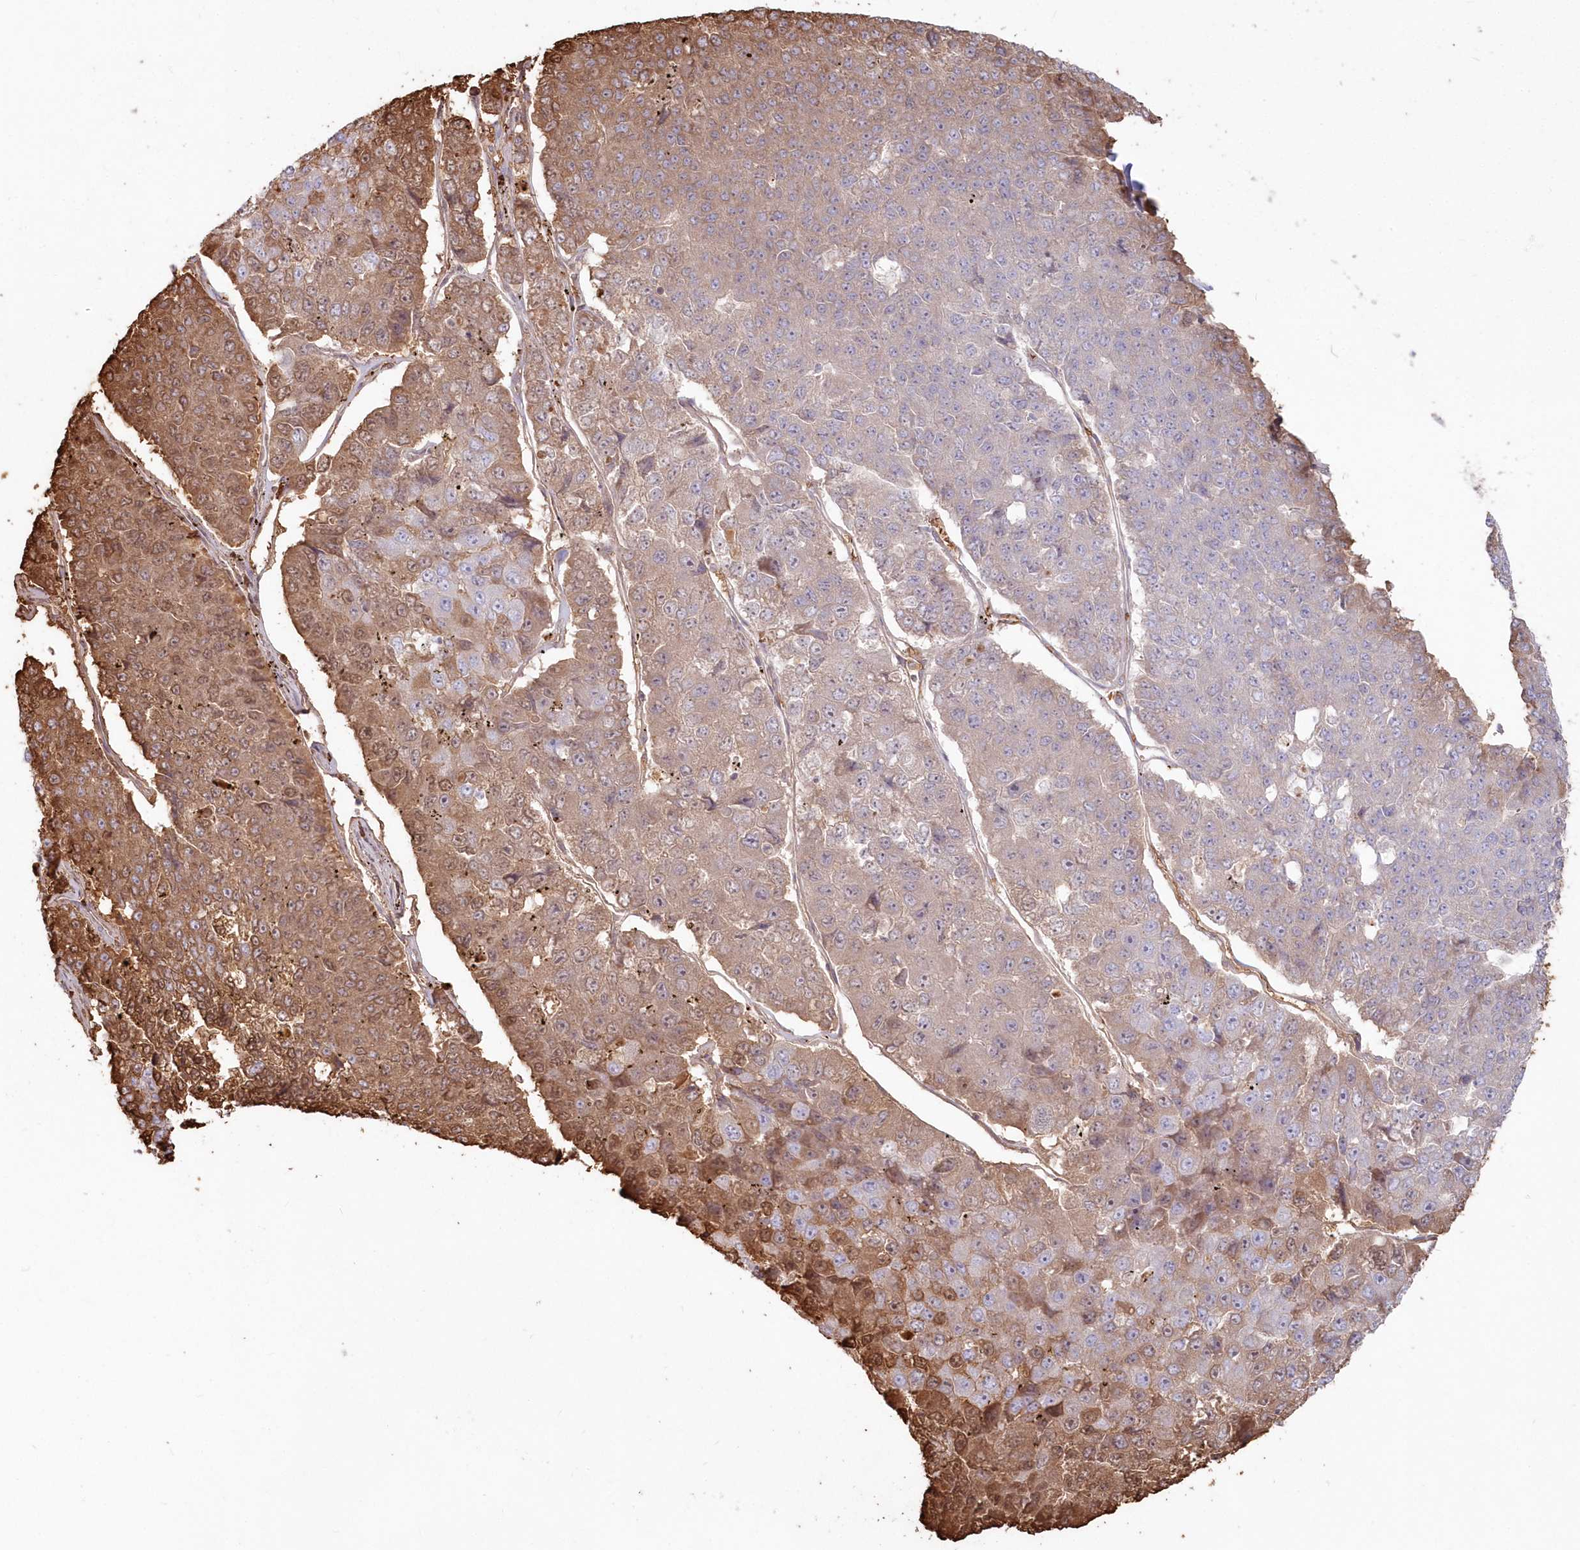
{"staining": {"intensity": "moderate", "quantity": "25%-75%", "location": "cytoplasmic/membranous,nuclear"}, "tissue": "pancreatic cancer", "cell_type": "Tumor cells", "image_type": "cancer", "snomed": [{"axis": "morphology", "description": "Adenocarcinoma, NOS"}, {"axis": "topography", "description": "Pancreas"}], "caption": "A brown stain highlights moderate cytoplasmic/membranous and nuclear staining of a protein in human pancreatic cancer (adenocarcinoma) tumor cells.", "gene": "SERINC1", "patient": {"sex": "male", "age": 50}}